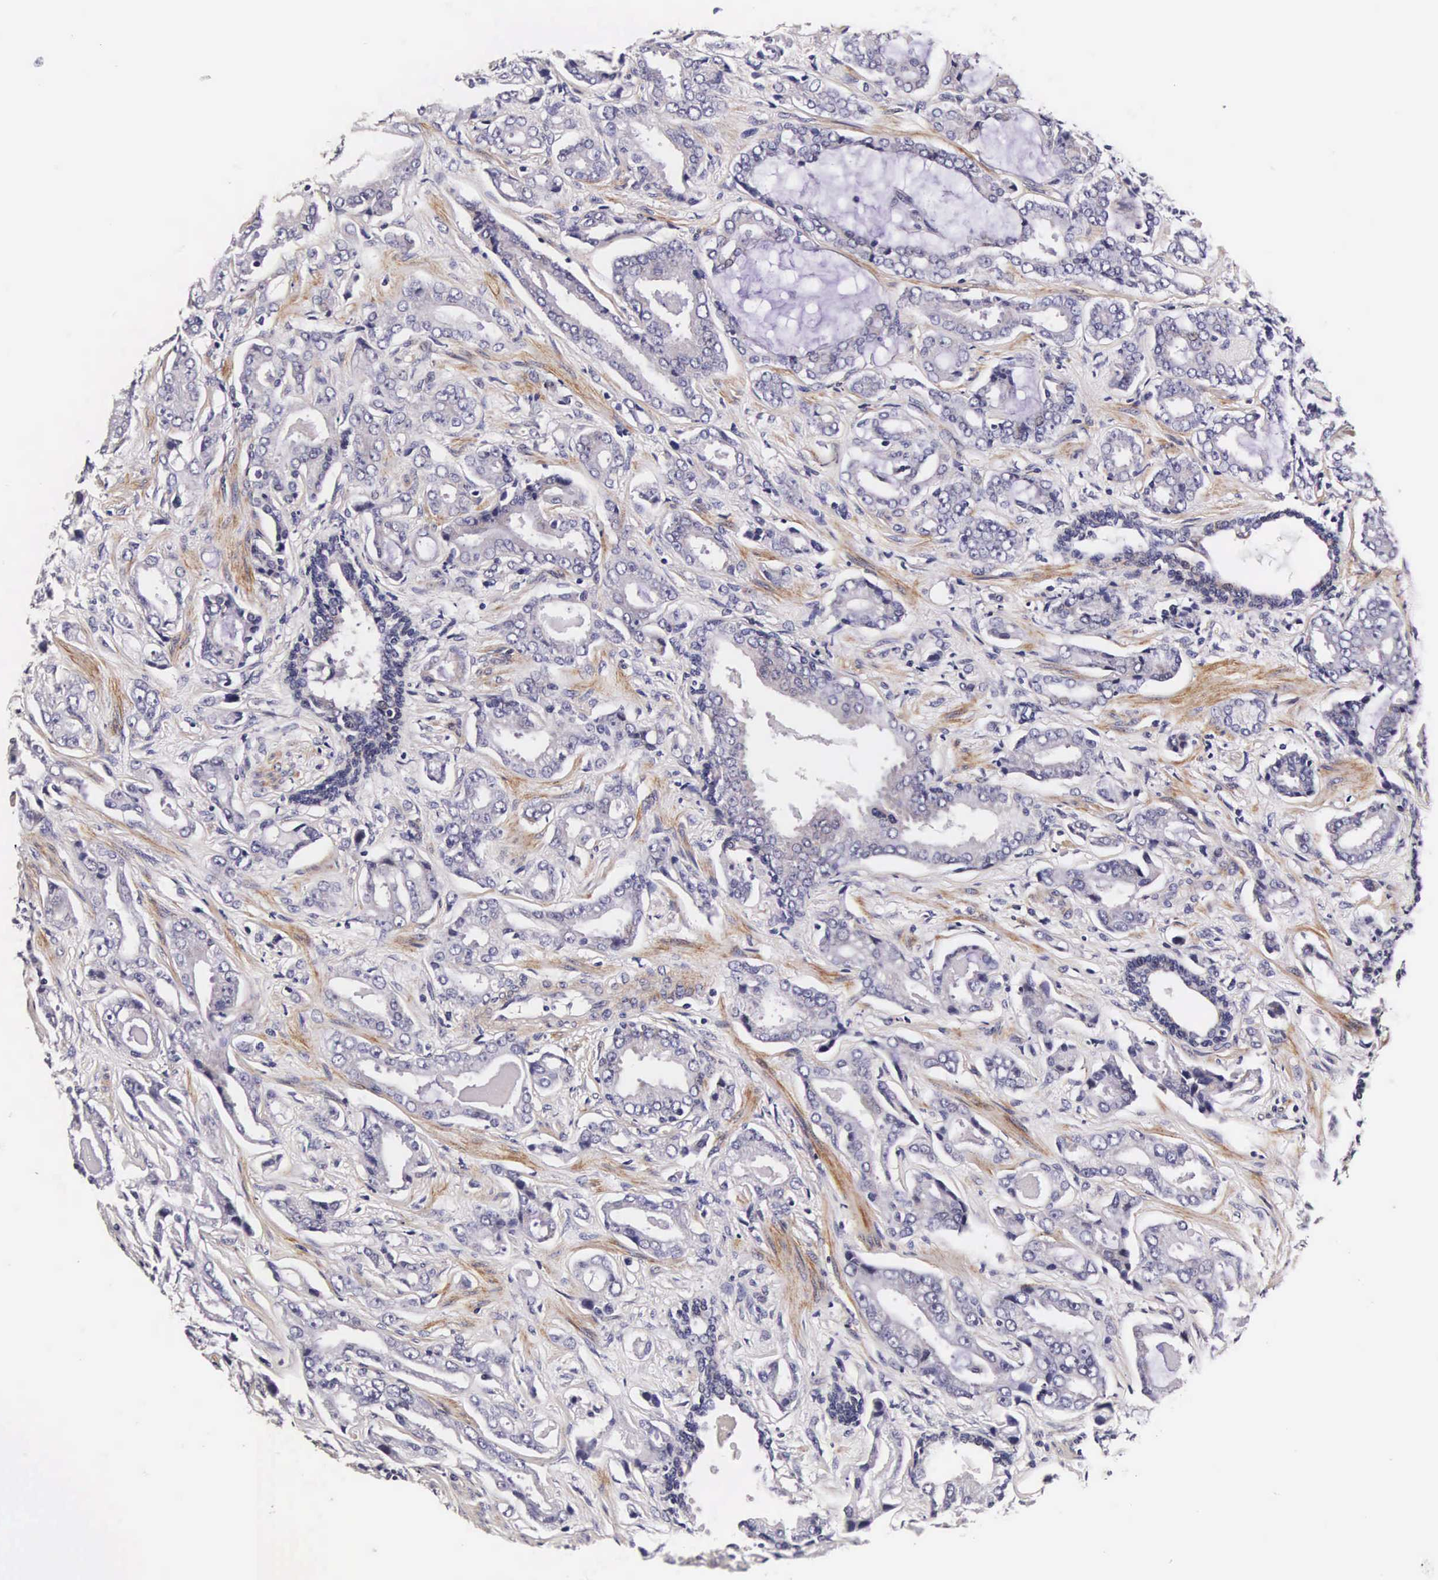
{"staining": {"intensity": "negative", "quantity": "none", "location": "none"}, "tissue": "prostate cancer", "cell_type": "Tumor cells", "image_type": "cancer", "snomed": [{"axis": "morphology", "description": "Adenocarcinoma, Low grade"}, {"axis": "topography", "description": "Prostate"}], "caption": "DAB immunohistochemical staining of prostate cancer (adenocarcinoma (low-grade)) reveals no significant staining in tumor cells.", "gene": "UPRT", "patient": {"sex": "male", "age": 65}}